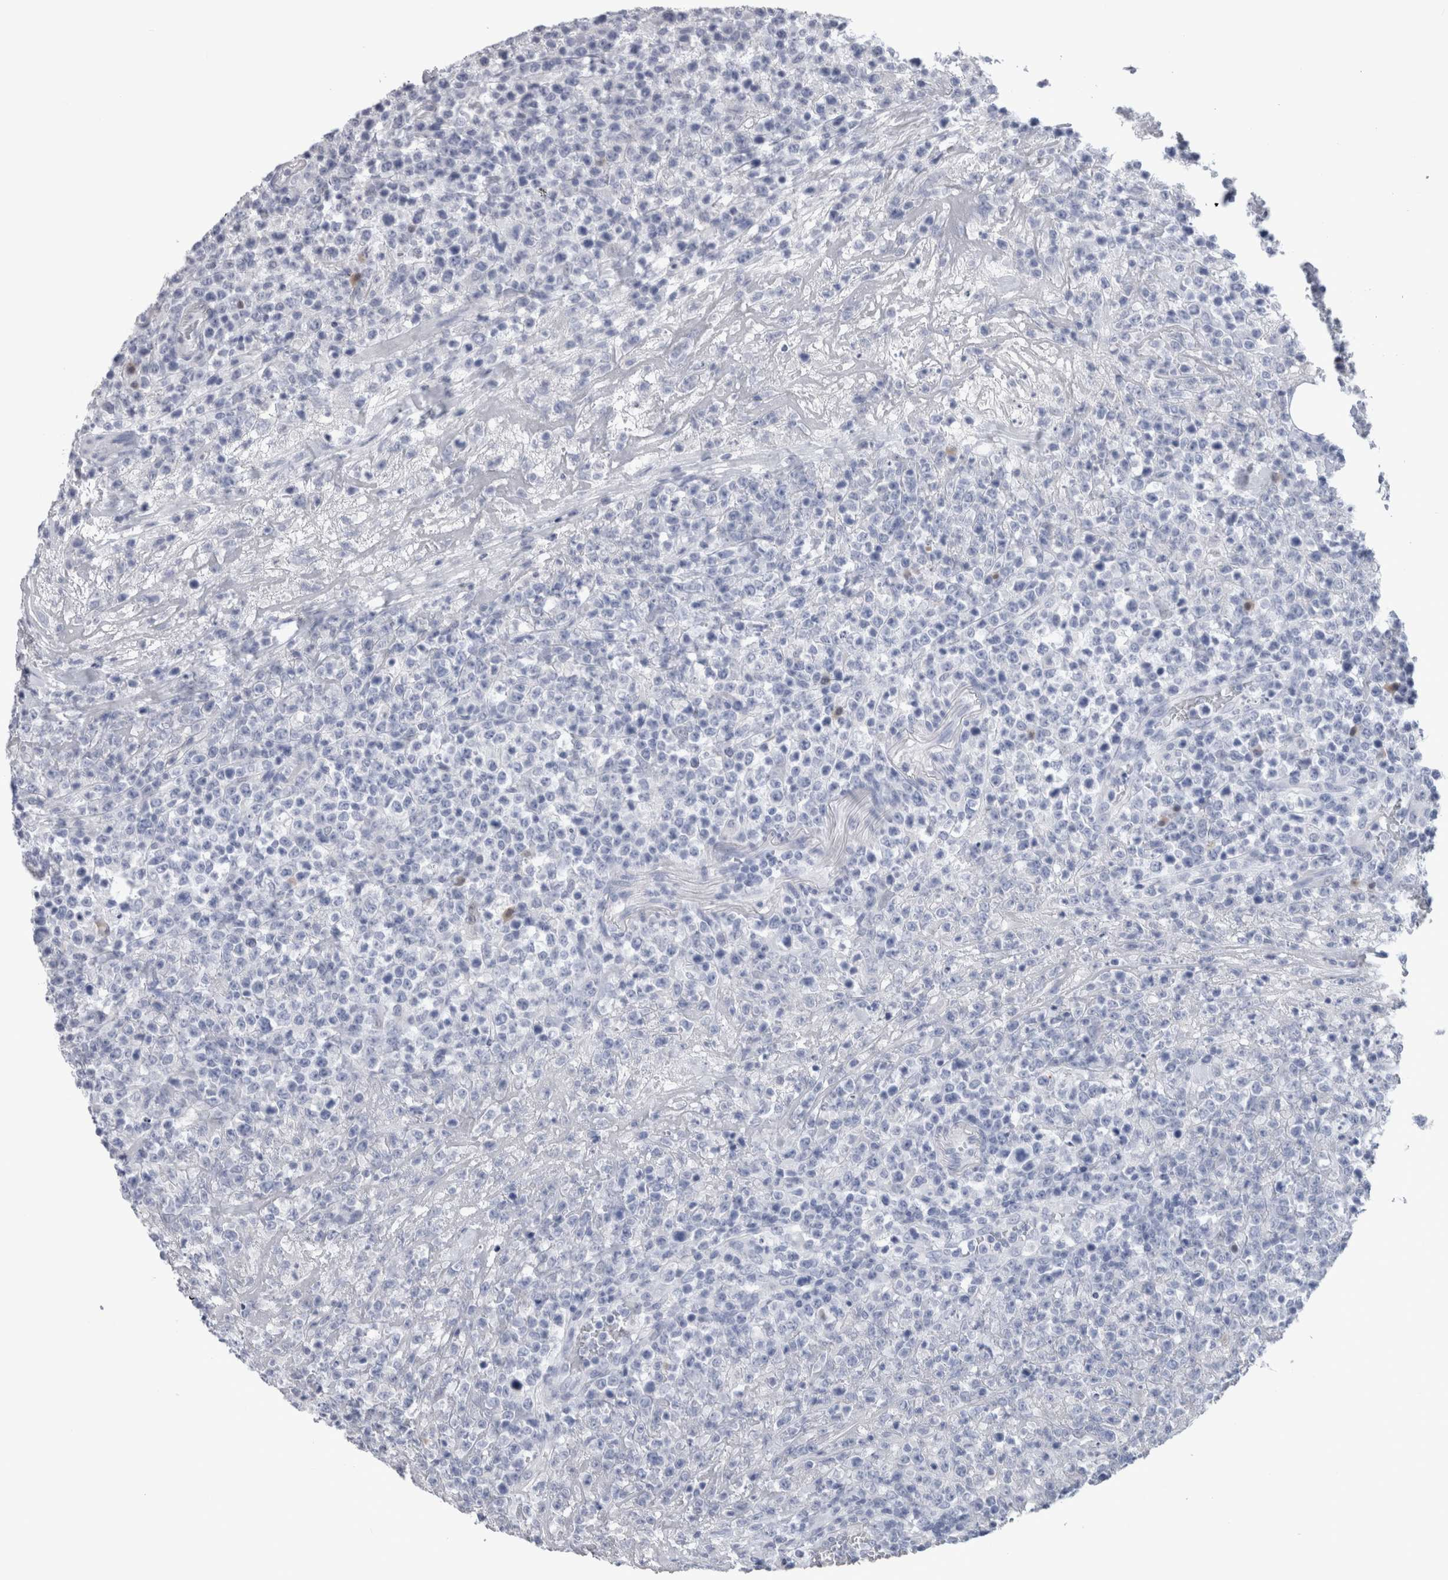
{"staining": {"intensity": "negative", "quantity": "none", "location": "none"}, "tissue": "lymphoma", "cell_type": "Tumor cells", "image_type": "cancer", "snomed": [{"axis": "morphology", "description": "Malignant lymphoma, non-Hodgkin's type, High grade"}, {"axis": "topography", "description": "Colon"}], "caption": "Tumor cells are negative for protein expression in human lymphoma.", "gene": "CA8", "patient": {"sex": "female", "age": 53}}